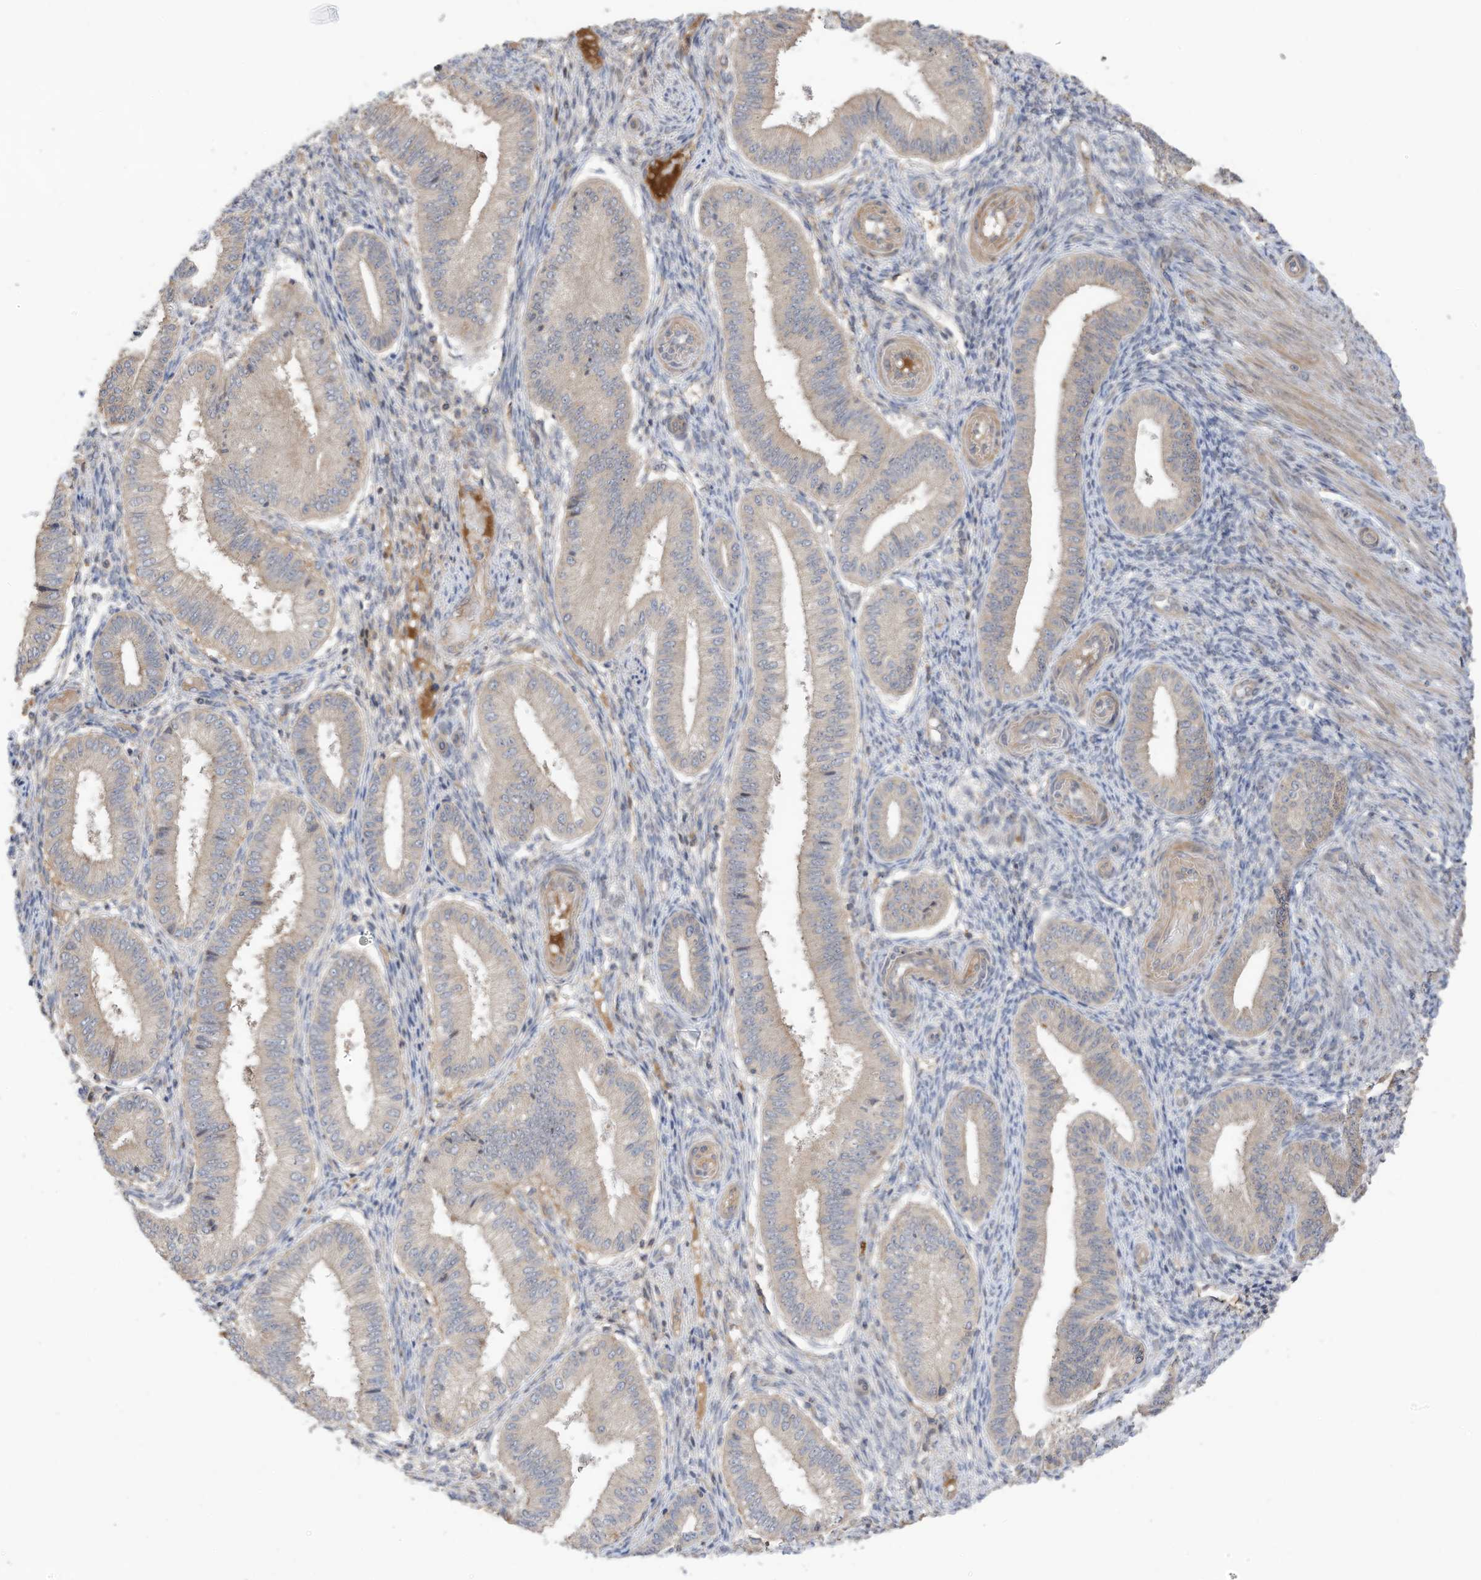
{"staining": {"intensity": "negative", "quantity": "none", "location": "none"}, "tissue": "endometrium", "cell_type": "Cells in endometrial stroma", "image_type": "normal", "snomed": [{"axis": "morphology", "description": "Normal tissue, NOS"}, {"axis": "topography", "description": "Endometrium"}], "caption": "Immunohistochemical staining of unremarkable human endometrium exhibits no significant positivity in cells in endometrial stroma.", "gene": "REC8", "patient": {"sex": "female", "age": 39}}